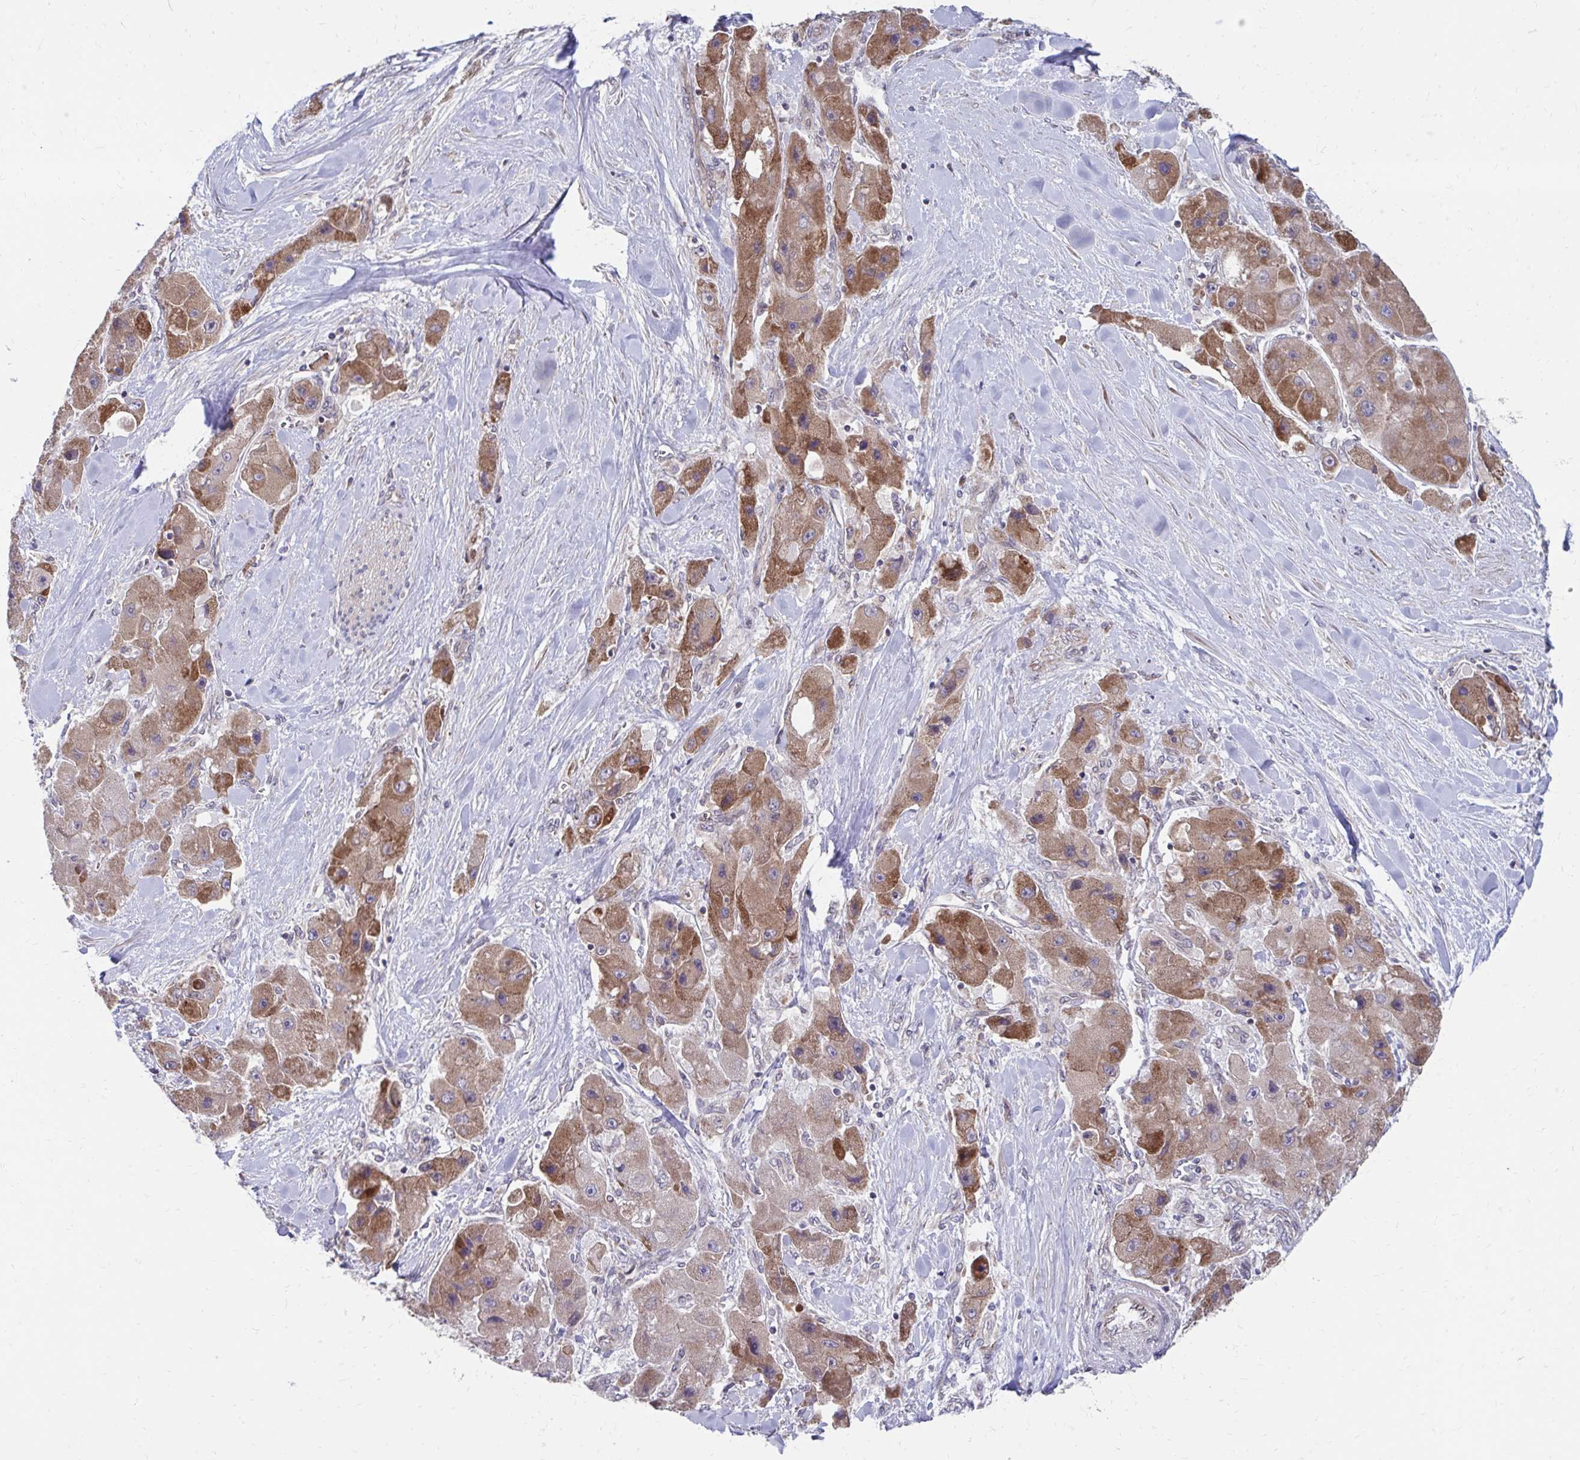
{"staining": {"intensity": "moderate", "quantity": "25%-75%", "location": "cytoplasmic/membranous"}, "tissue": "liver cancer", "cell_type": "Tumor cells", "image_type": "cancer", "snomed": [{"axis": "morphology", "description": "Carcinoma, Hepatocellular, NOS"}, {"axis": "topography", "description": "Liver"}], "caption": "Immunohistochemical staining of liver cancer reveals medium levels of moderate cytoplasmic/membranous positivity in approximately 25%-75% of tumor cells.", "gene": "ITPR2", "patient": {"sex": "male", "age": 24}}